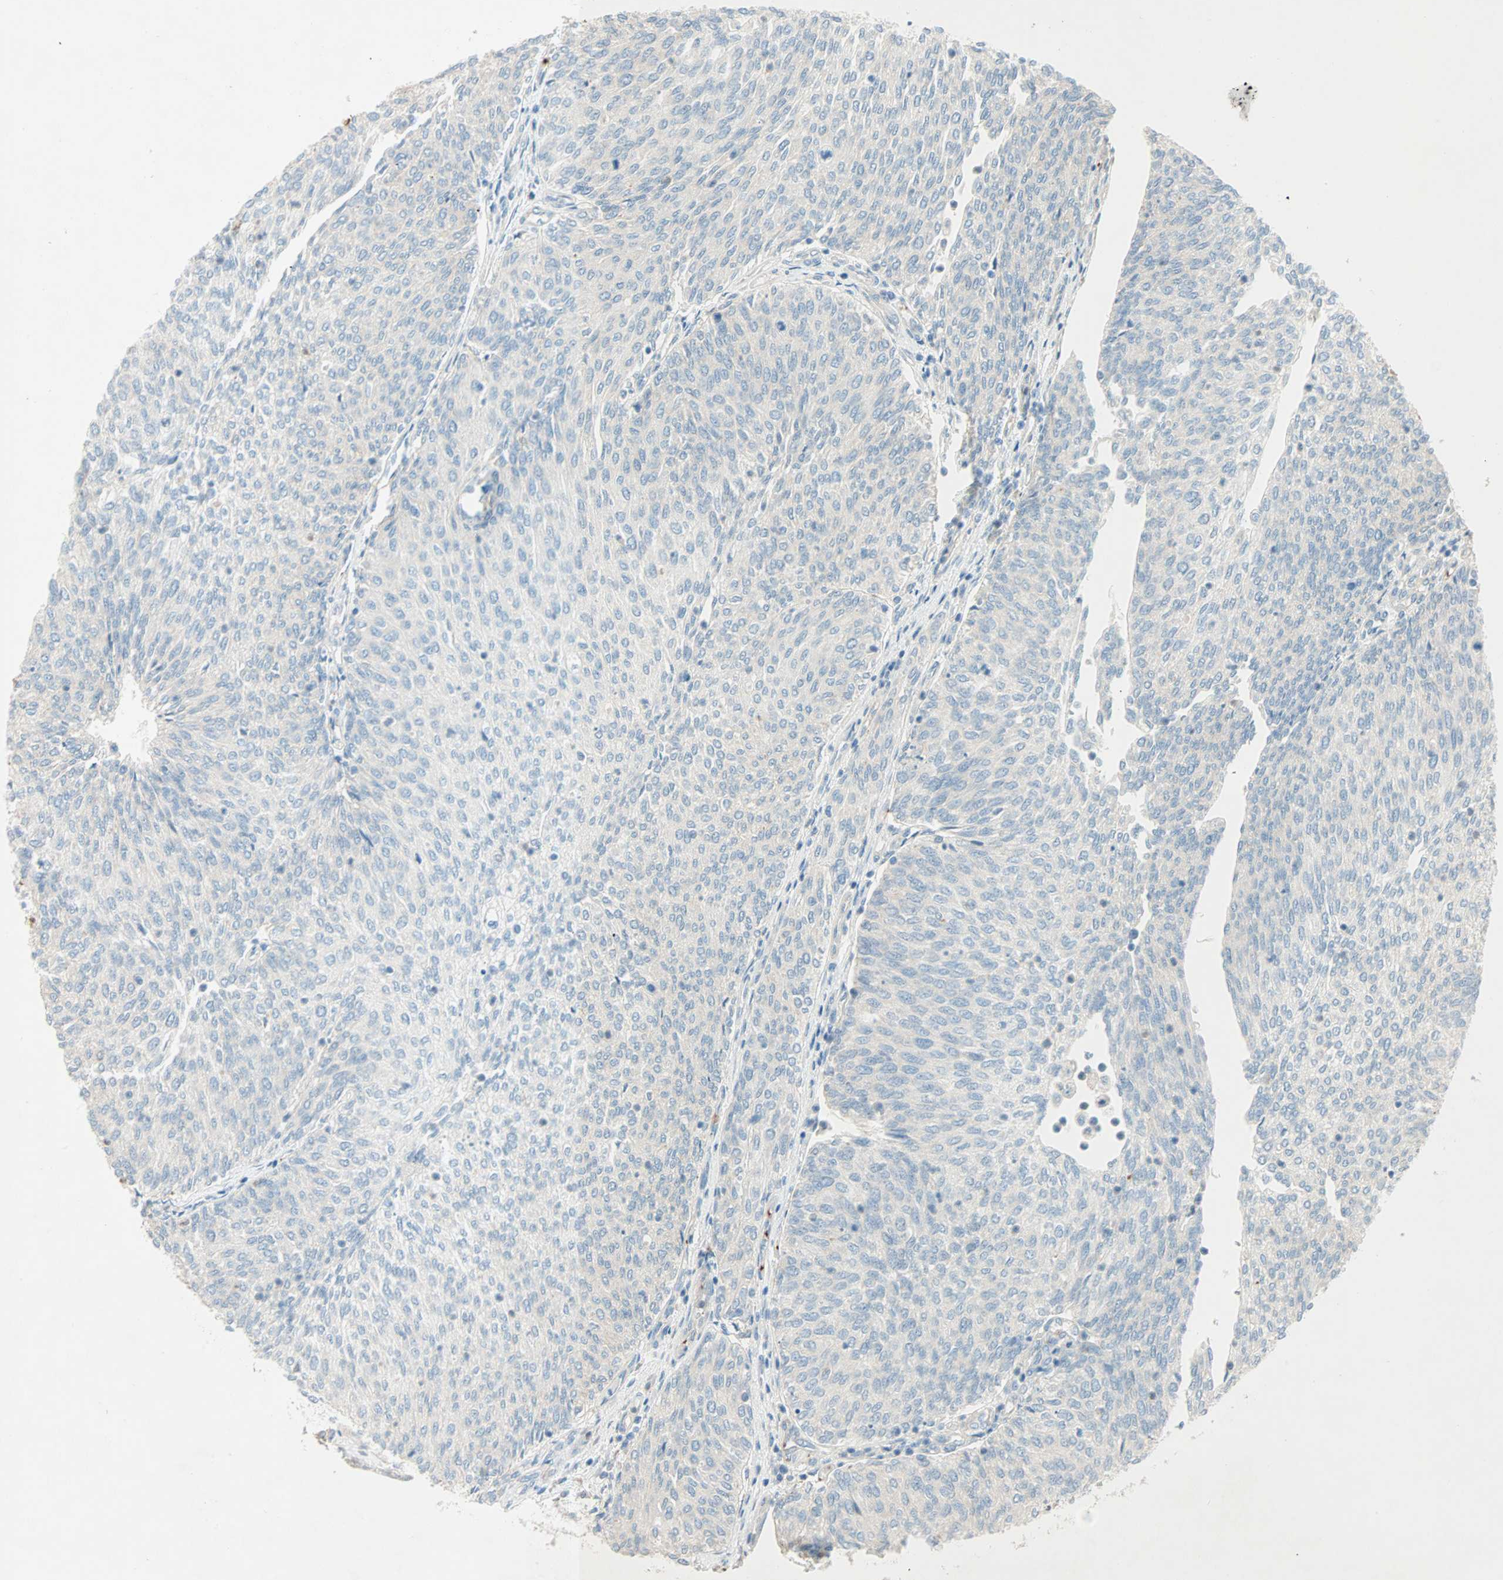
{"staining": {"intensity": "weak", "quantity": ">75%", "location": "cytoplasmic/membranous"}, "tissue": "urothelial cancer", "cell_type": "Tumor cells", "image_type": "cancer", "snomed": [{"axis": "morphology", "description": "Urothelial carcinoma, Low grade"}, {"axis": "topography", "description": "Urinary bladder"}], "caption": "An immunohistochemistry photomicrograph of neoplastic tissue is shown. Protein staining in brown shows weak cytoplasmic/membranous positivity in urothelial cancer within tumor cells.", "gene": "LY6G6F", "patient": {"sex": "female", "age": 79}}